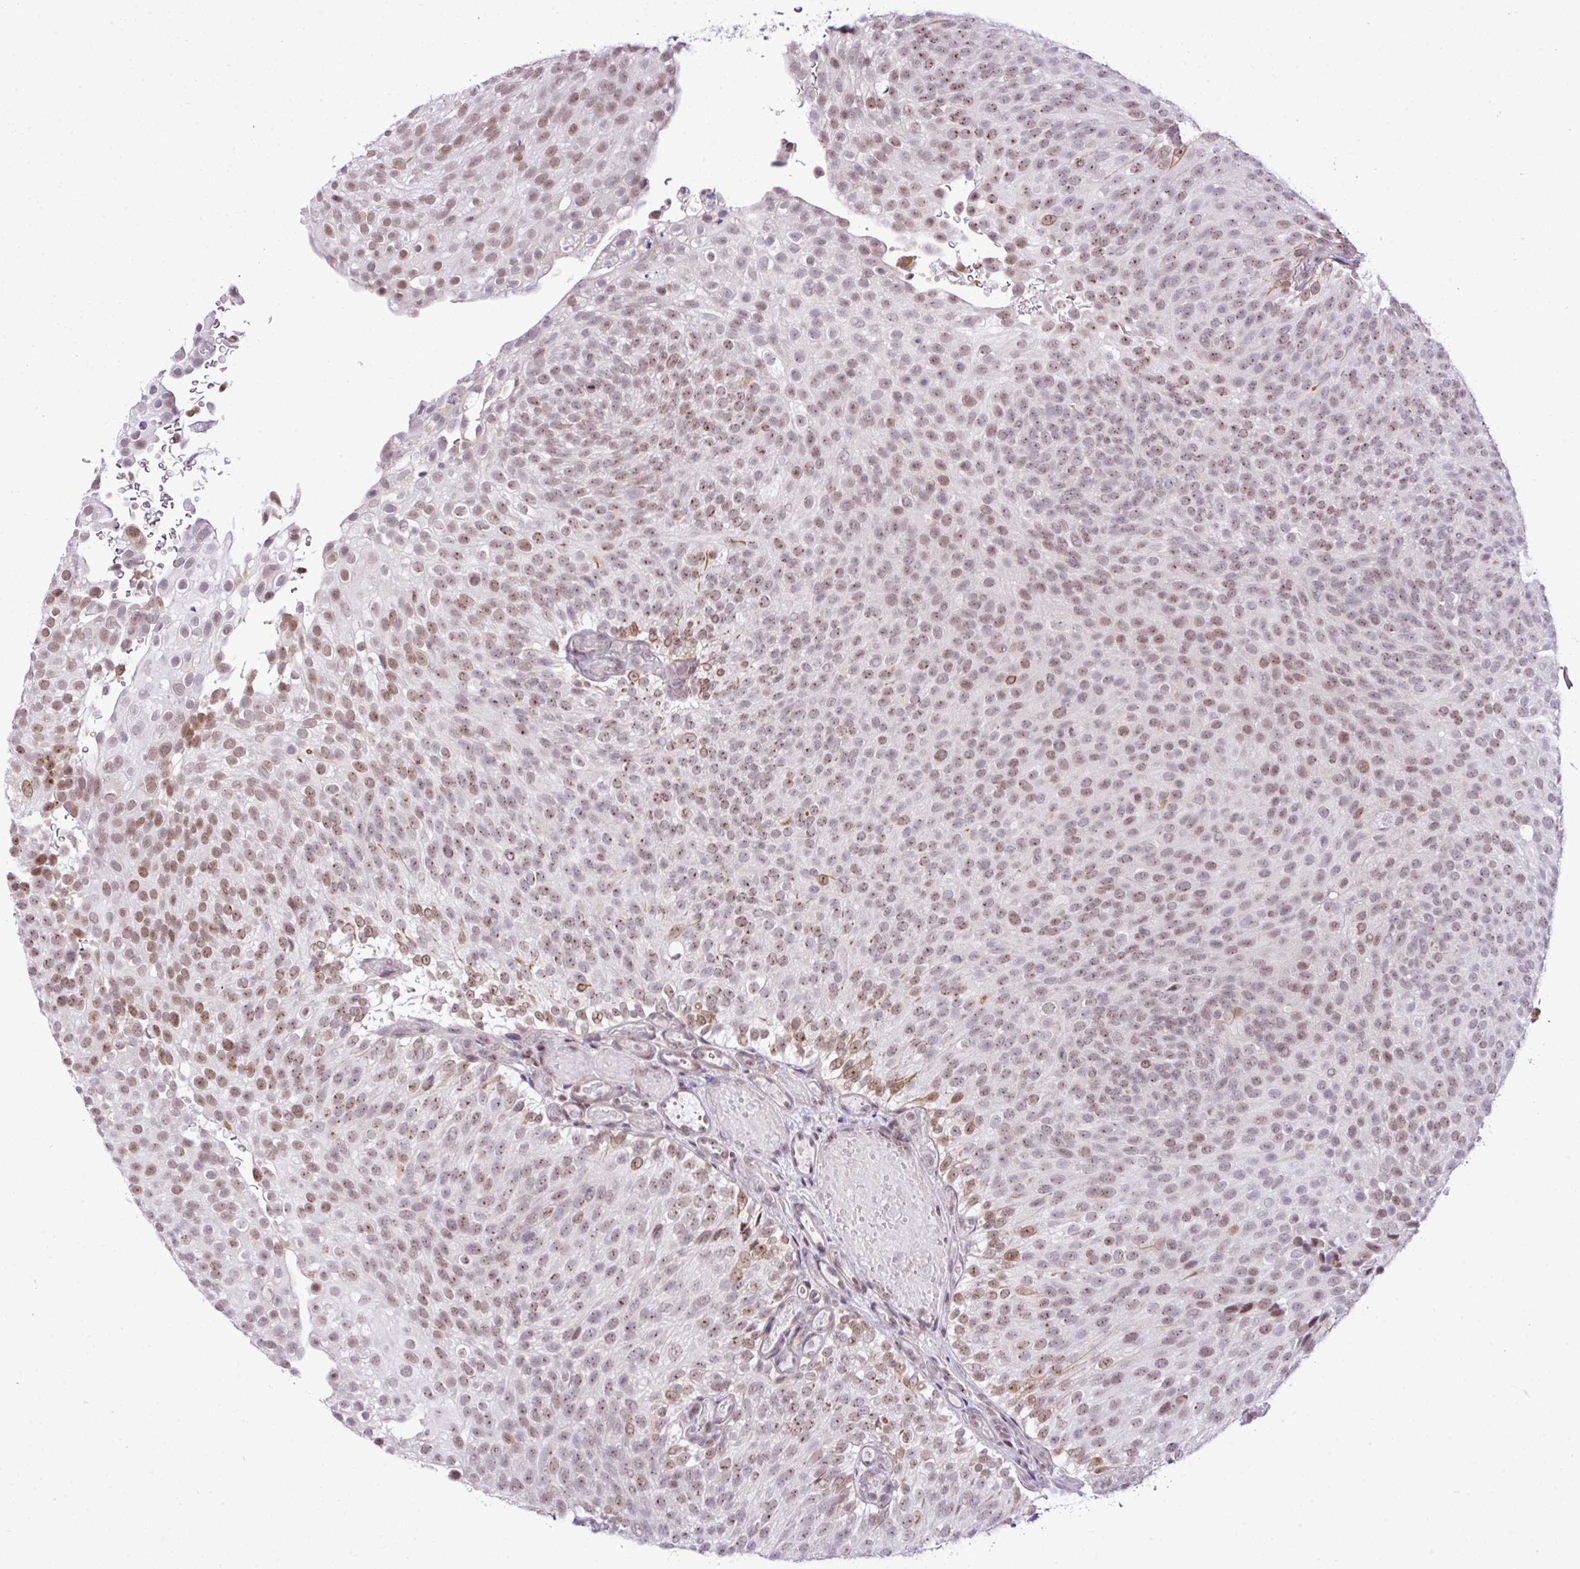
{"staining": {"intensity": "moderate", "quantity": ">75%", "location": "nuclear"}, "tissue": "urothelial cancer", "cell_type": "Tumor cells", "image_type": "cancer", "snomed": [{"axis": "morphology", "description": "Urothelial carcinoma, Low grade"}, {"axis": "topography", "description": "Urinary bladder"}], "caption": "A histopathology image showing moderate nuclear staining in about >75% of tumor cells in low-grade urothelial carcinoma, as visualized by brown immunohistochemical staining.", "gene": "CCDC137", "patient": {"sex": "male", "age": 78}}